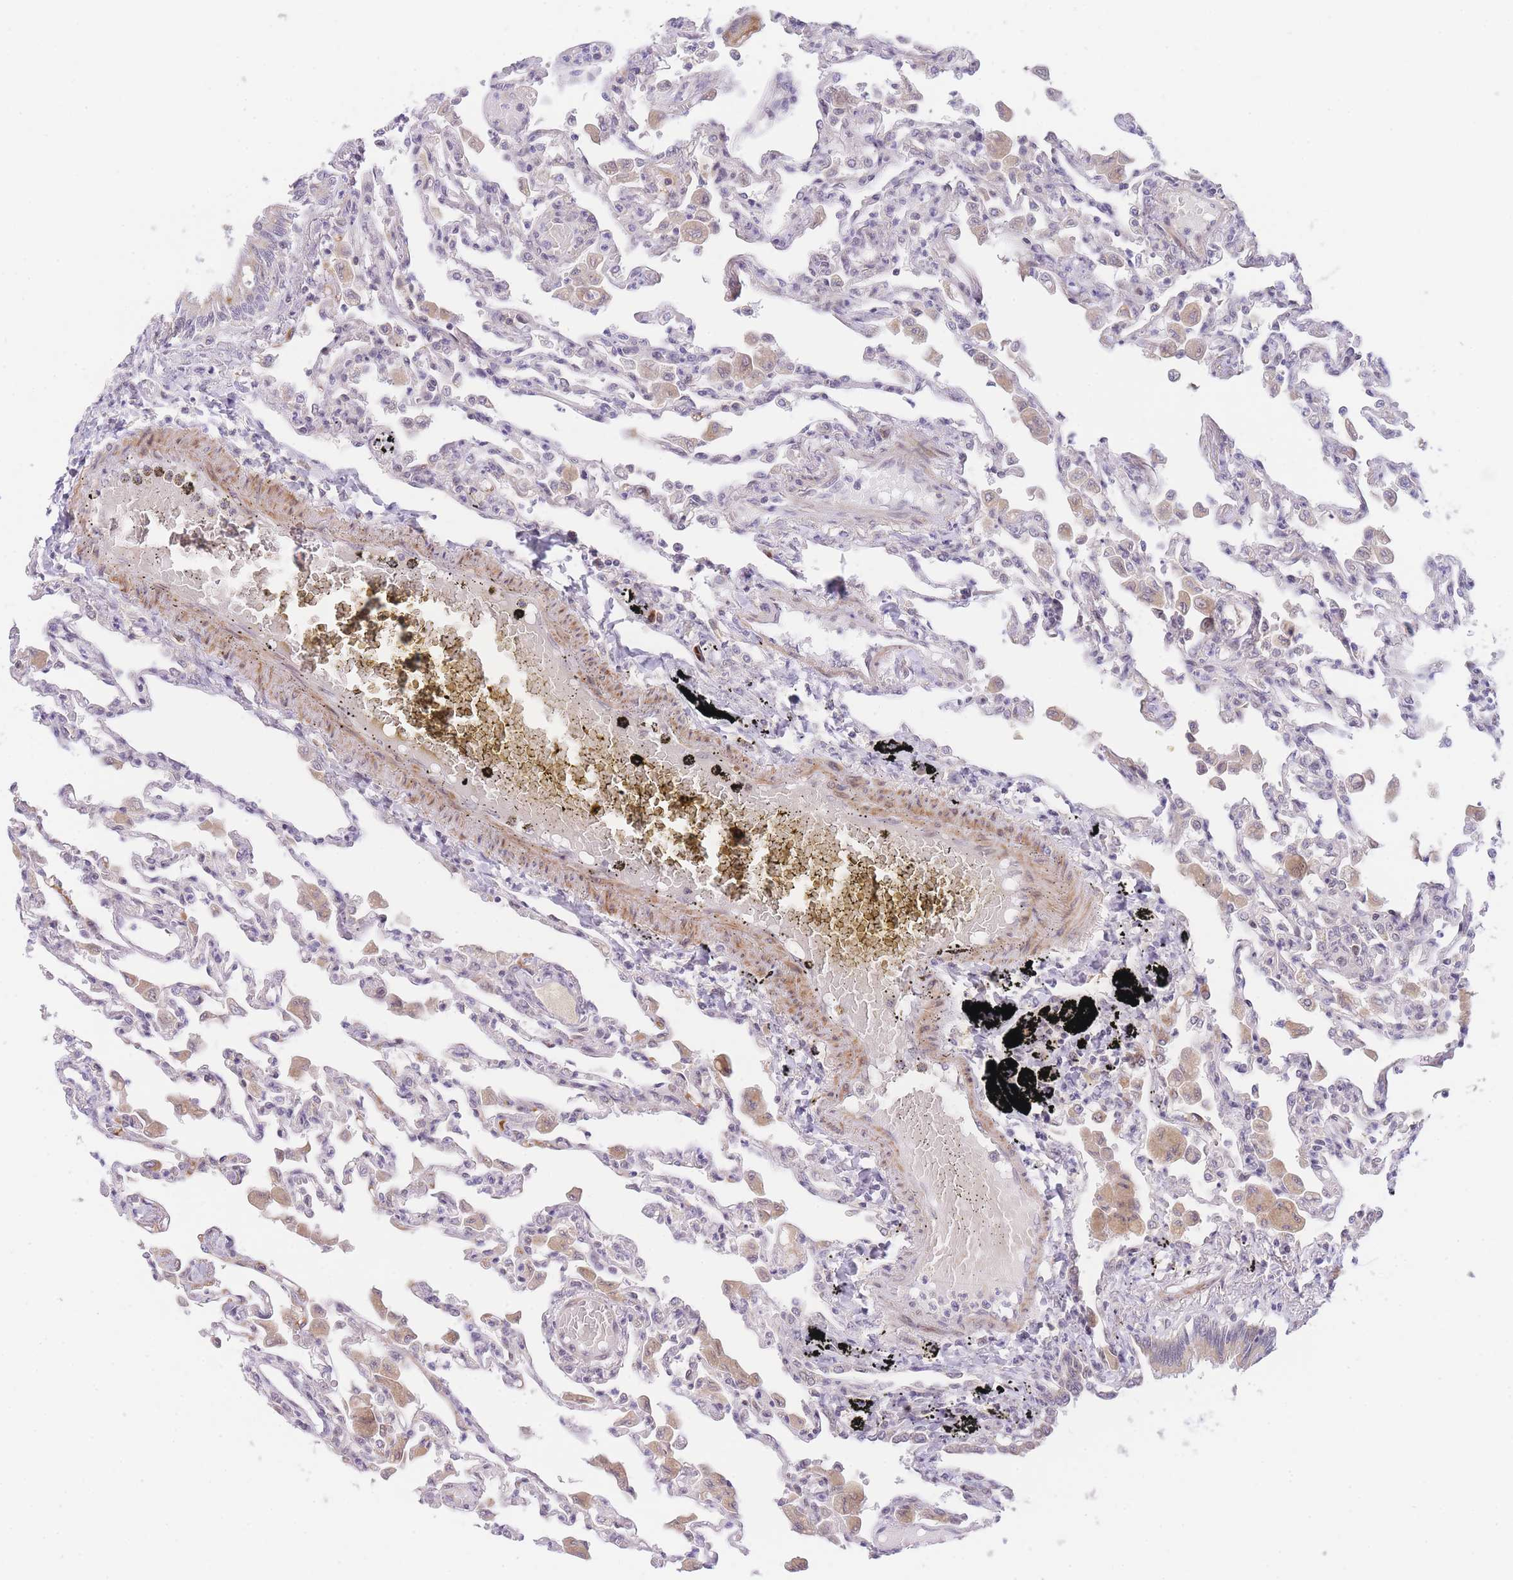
{"staining": {"intensity": "negative", "quantity": "none", "location": "none"}, "tissue": "lung", "cell_type": "Alveolar cells", "image_type": "normal", "snomed": [{"axis": "morphology", "description": "Normal tissue, NOS"}, {"axis": "topography", "description": "Bronchus"}, {"axis": "topography", "description": "Lung"}], "caption": "DAB immunohistochemical staining of normal human lung reveals no significant expression in alveolar cells.", "gene": "SLC25A33", "patient": {"sex": "female", "age": 49}}